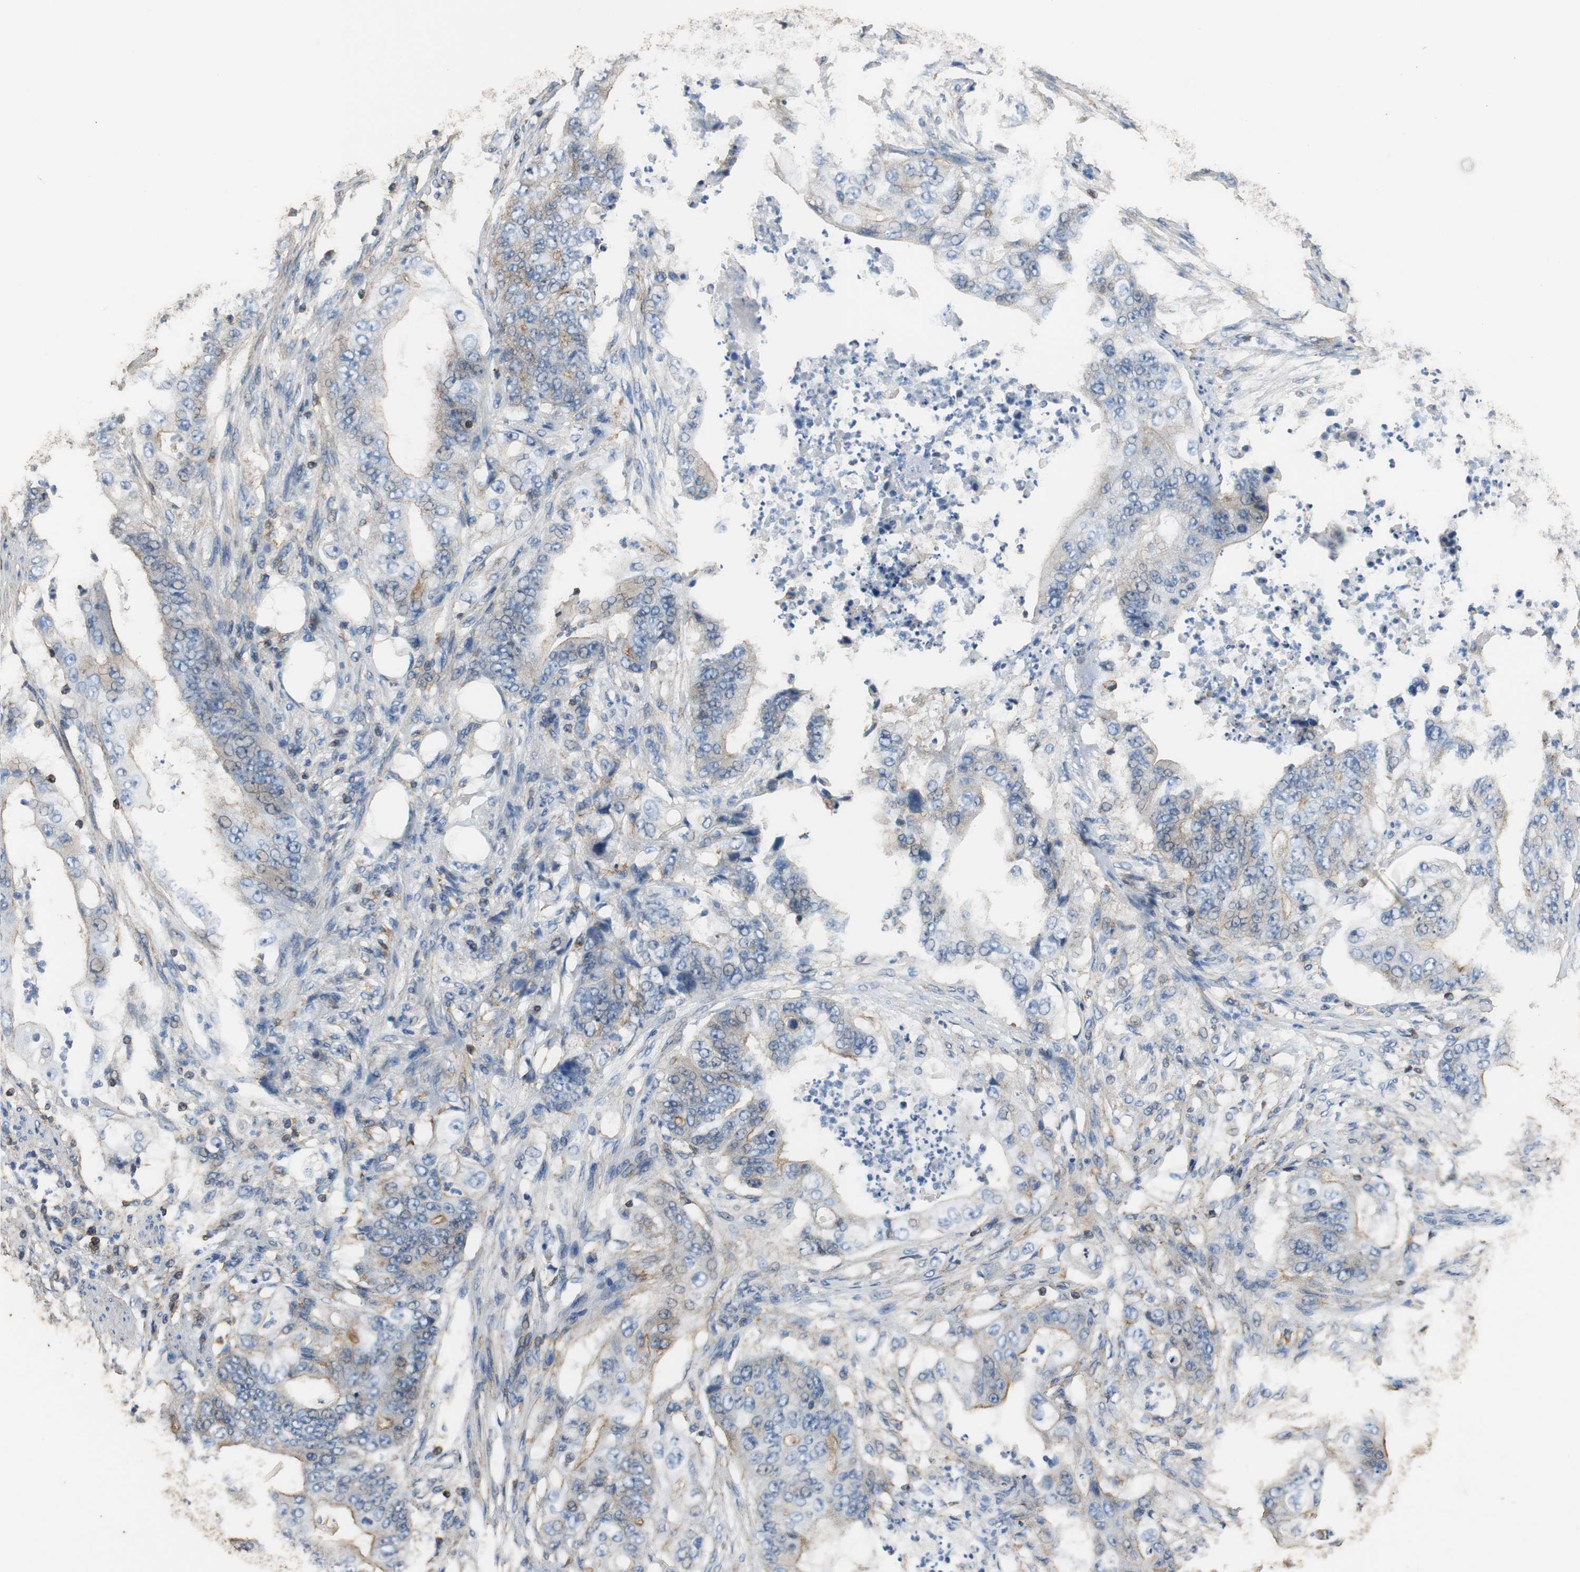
{"staining": {"intensity": "weak", "quantity": "<25%", "location": "cytoplasmic/membranous"}, "tissue": "stomach cancer", "cell_type": "Tumor cells", "image_type": "cancer", "snomed": [{"axis": "morphology", "description": "Adenocarcinoma, NOS"}, {"axis": "topography", "description": "Stomach"}], "caption": "Immunohistochemical staining of human adenocarcinoma (stomach) shows no significant positivity in tumor cells.", "gene": "PRKRA", "patient": {"sex": "female", "age": 73}}